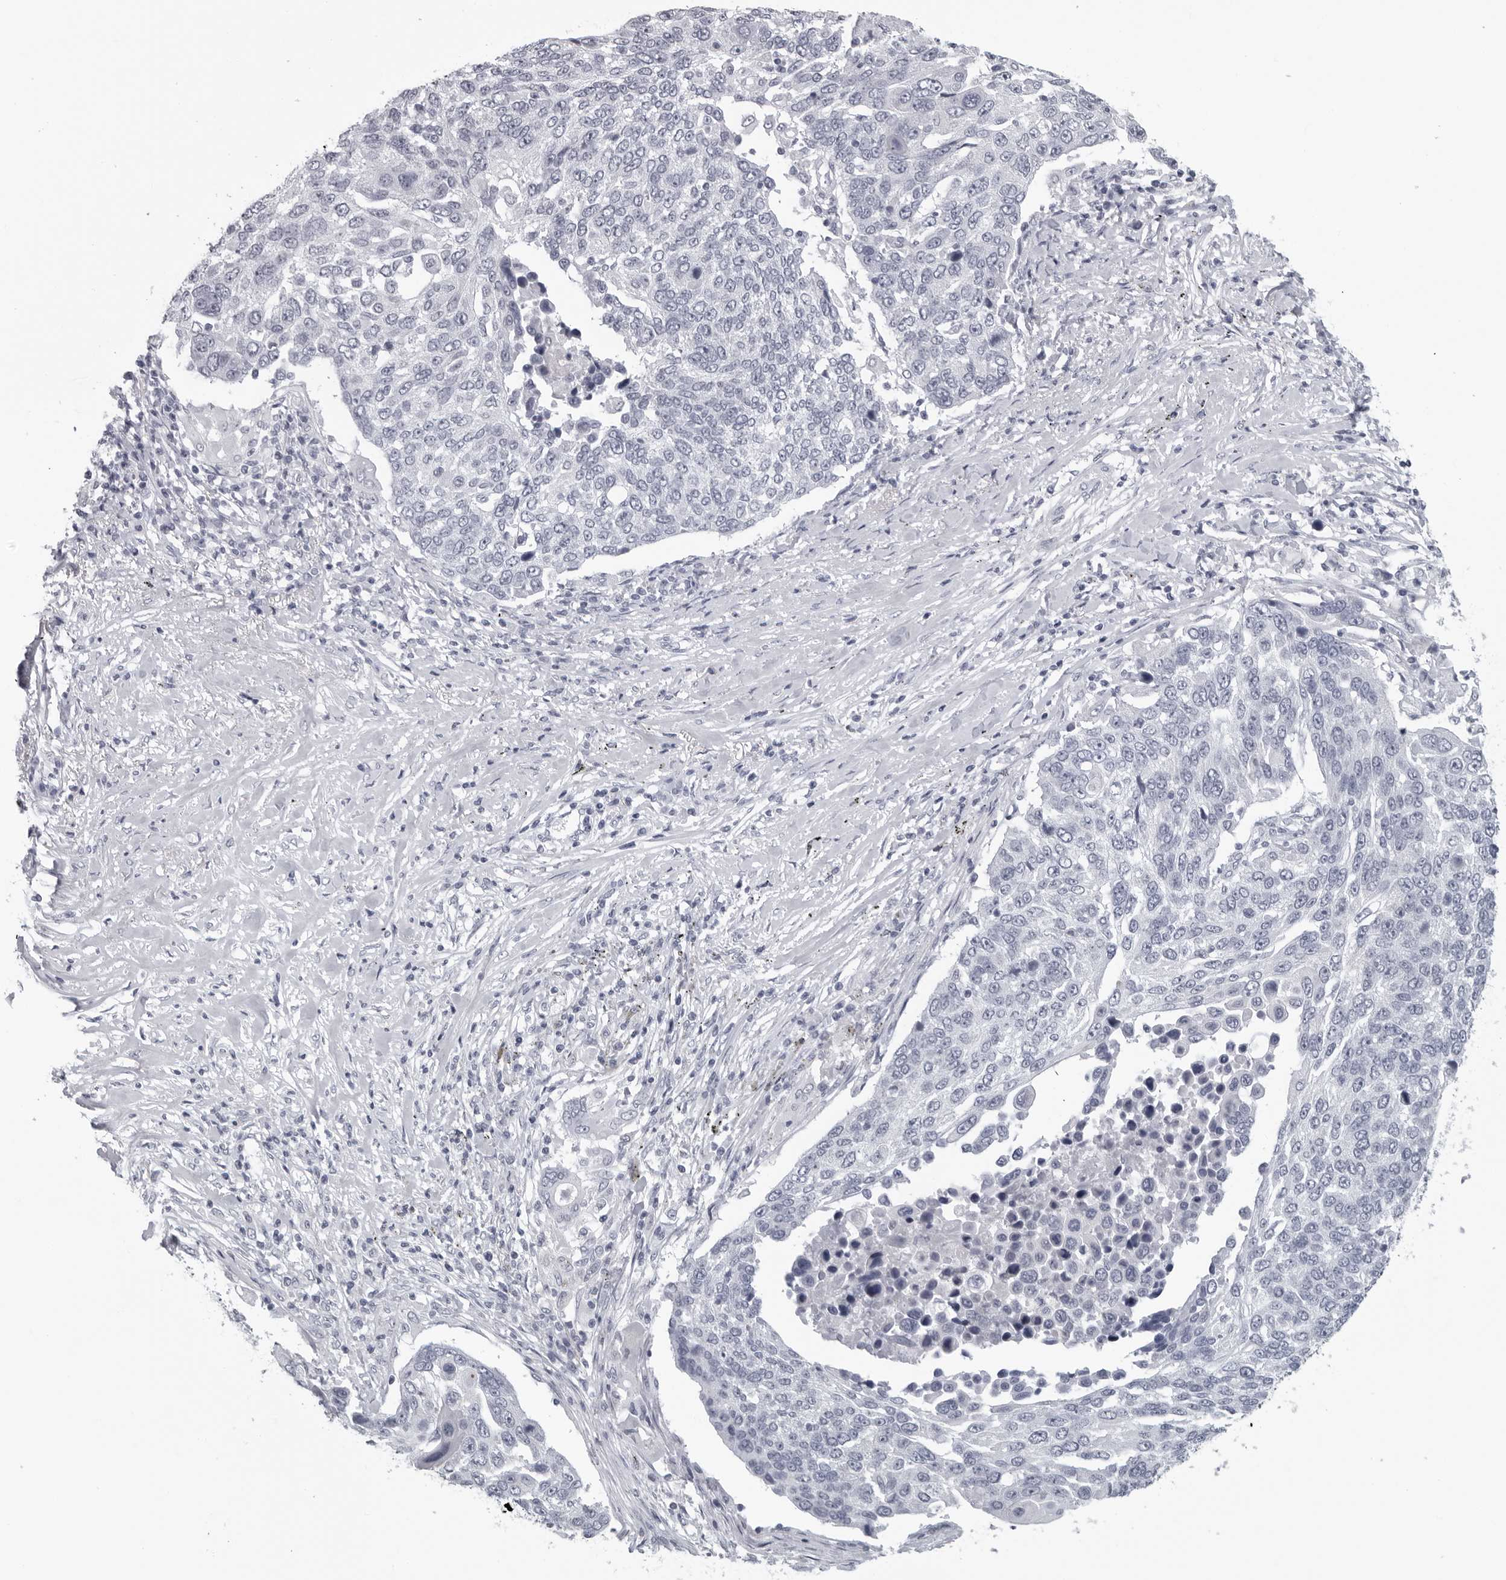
{"staining": {"intensity": "negative", "quantity": "none", "location": "none"}, "tissue": "lung cancer", "cell_type": "Tumor cells", "image_type": "cancer", "snomed": [{"axis": "morphology", "description": "Squamous cell carcinoma, NOS"}, {"axis": "topography", "description": "Lung"}], "caption": "High magnification brightfield microscopy of lung squamous cell carcinoma stained with DAB (brown) and counterstained with hematoxylin (blue): tumor cells show no significant staining.", "gene": "OPLAH", "patient": {"sex": "male", "age": 66}}